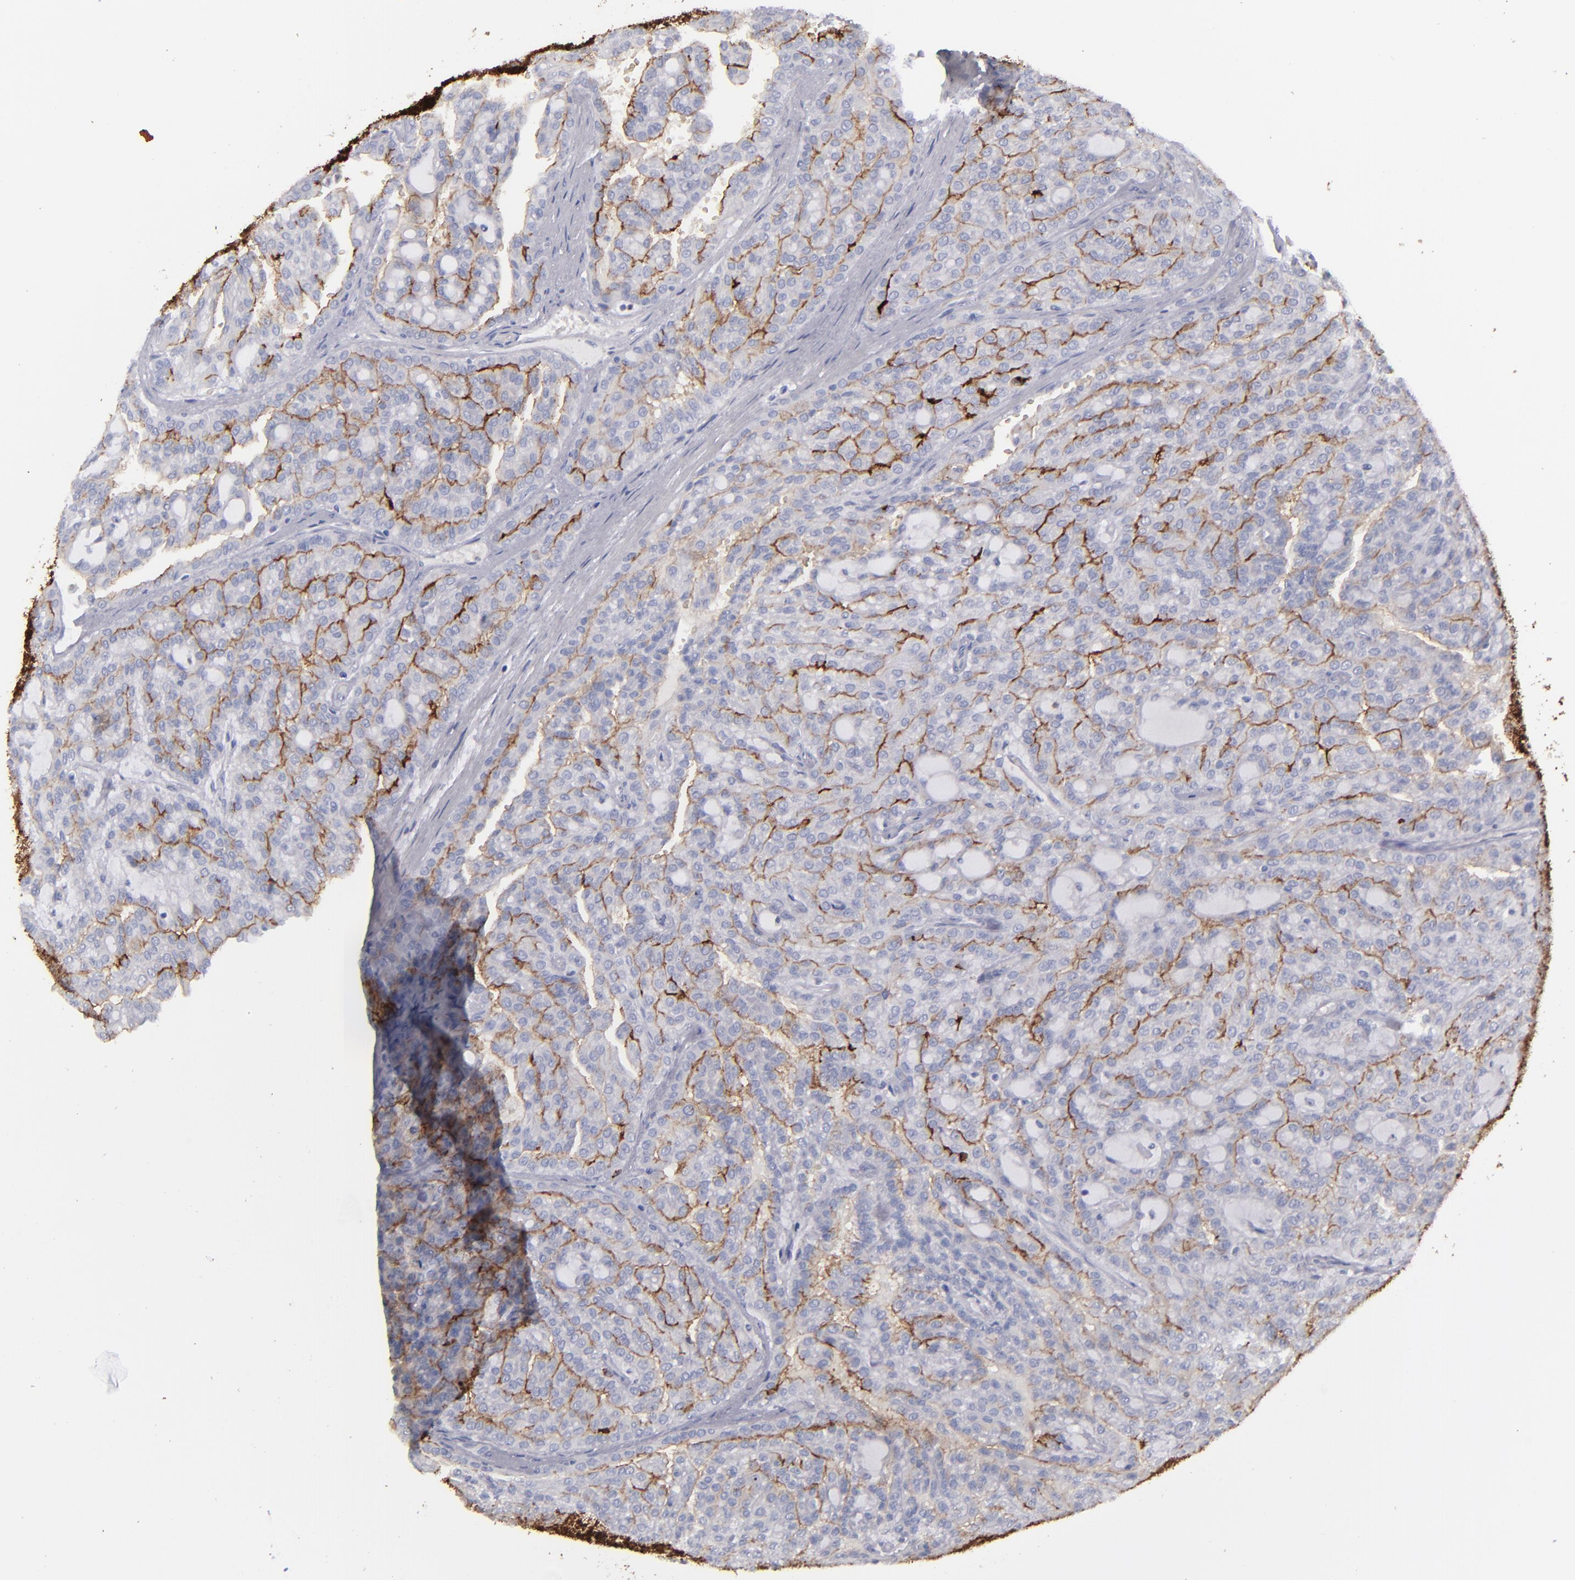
{"staining": {"intensity": "weak", "quantity": "25%-75%", "location": "cytoplasmic/membranous"}, "tissue": "renal cancer", "cell_type": "Tumor cells", "image_type": "cancer", "snomed": [{"axis": "morphology", "description": "Adenocarcinoma, NOS"}, {"axis": "topography", "description": "Kidney"}], "caption": "Human renal cancer (adenocarcinoma) stained for a protein (brown) exhibits weak cytoplasmic/membranous positive expression in about 25%-75% of tumor cells.", "gene": "ANPEP", "patient": {"sex": "male", "age": 63}}